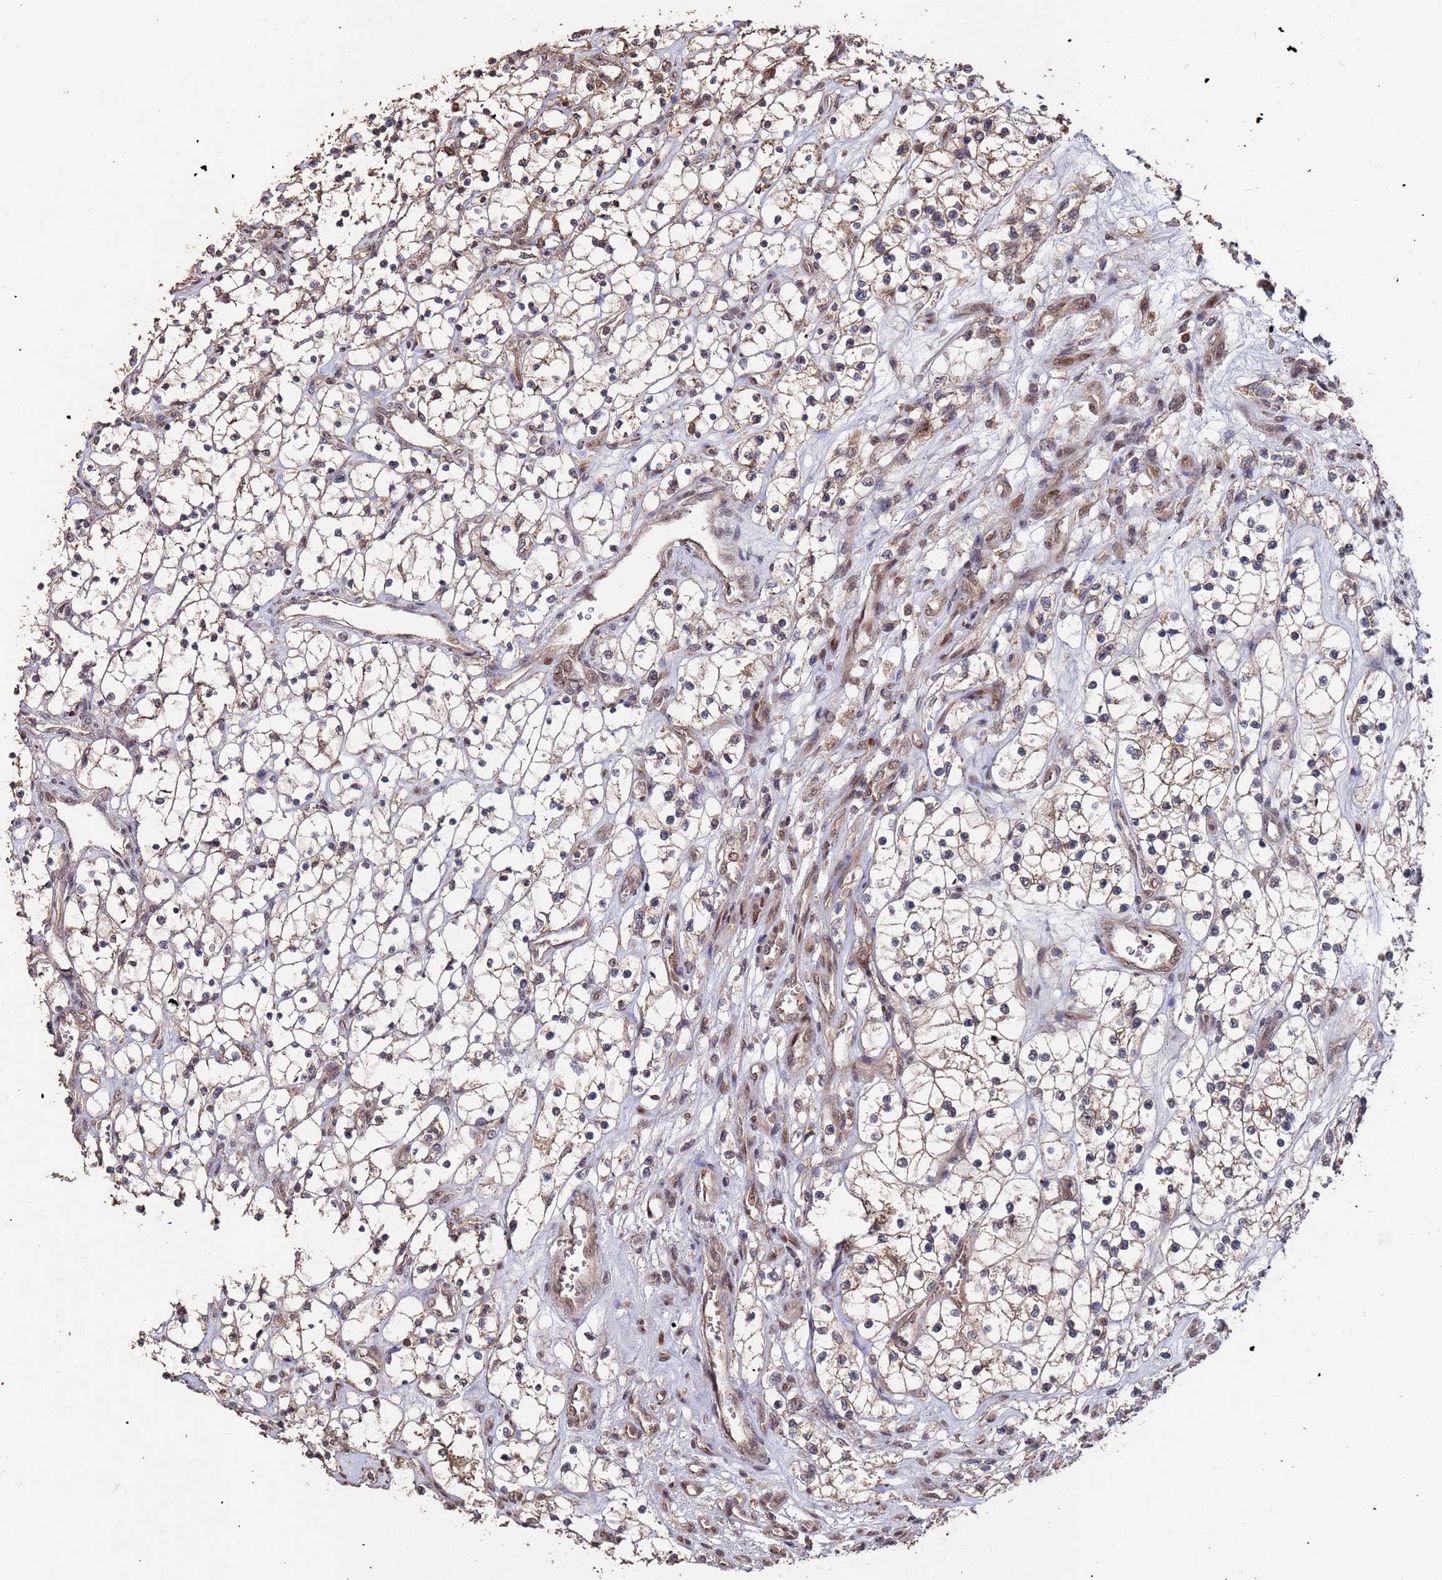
{"staining": {"intensity": "weak", "quantity": "25%-75%", "location": "cytoplasmic/membranous"}, "tissue": "renal cancer", "cell_type": "Tumor cells", "image_type": "cancer", "snomed": [{"axis": "morphology", "description": "Adenocarcinoma, NOS"}, {"axis": "topography", "description": "Kidney"}], "caption": "Brown immunohistochemical staining in human renal cancer displays weak cytoplasmic/membranous expression in approximately 25%-75% of tumor cells.", "gene": "PRR7", "patient": {"sex": "female", "age": 69}}